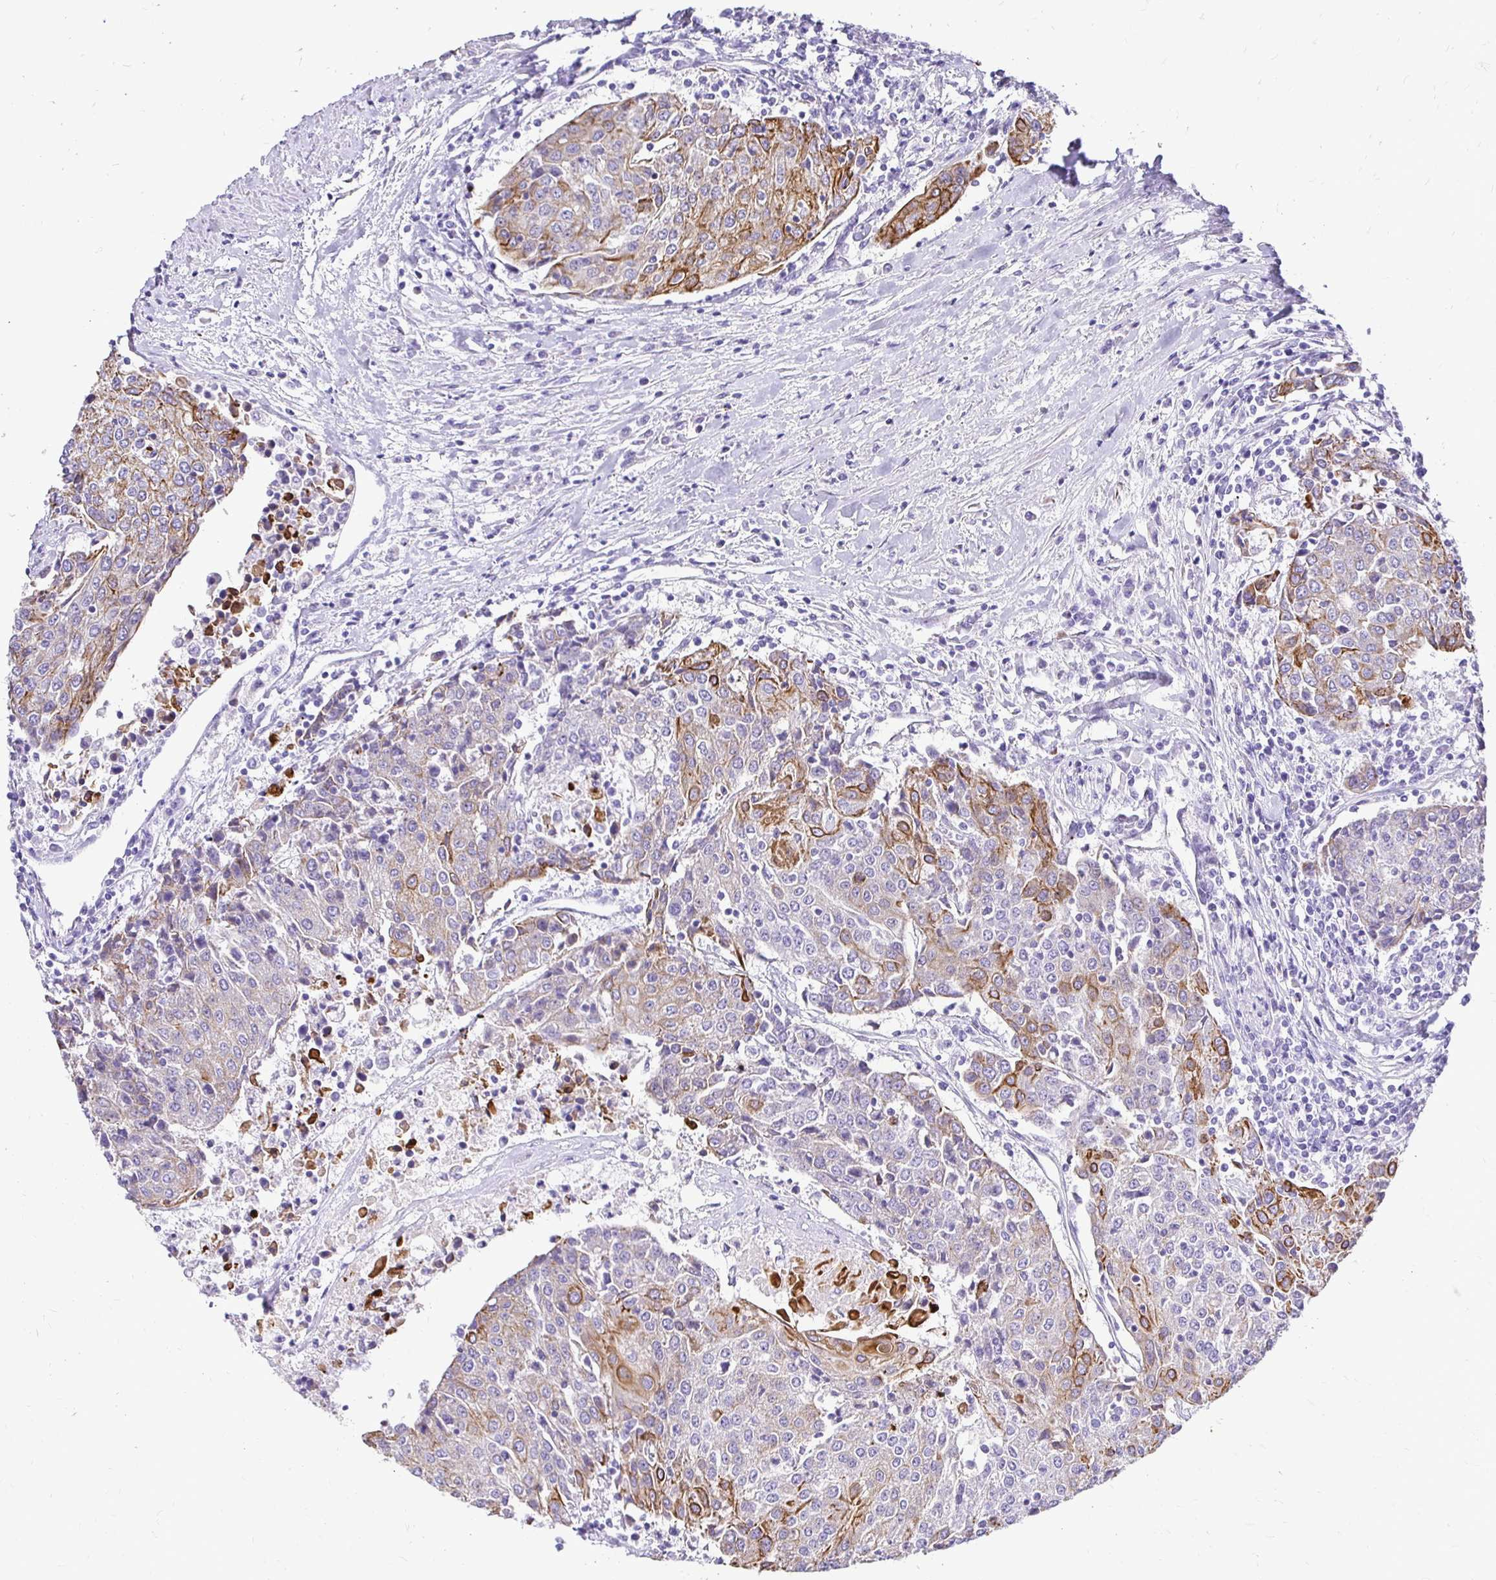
{"staining": {"intensity": "moderate", "quantity": "25%-75%", "location": "cytoplasmic/membranous"}, "tissue": "urothelial cancer", "cell_type": "Tumor cells", "image_type": "cancer", "snomed": [{"axis": "morphology", "description": "Urothelial carcinoma, High grade"}, {"axis": "topography", "description": "Urinary bladder"}], "caption": "Protein analysis of urothelial cancer tissue displays moderate cytoplasmic/membranous expression in approximately 25%-75% of tumor cells.", "gene": "TAF1D", "patient": {"sex": "female", "age": 85}}